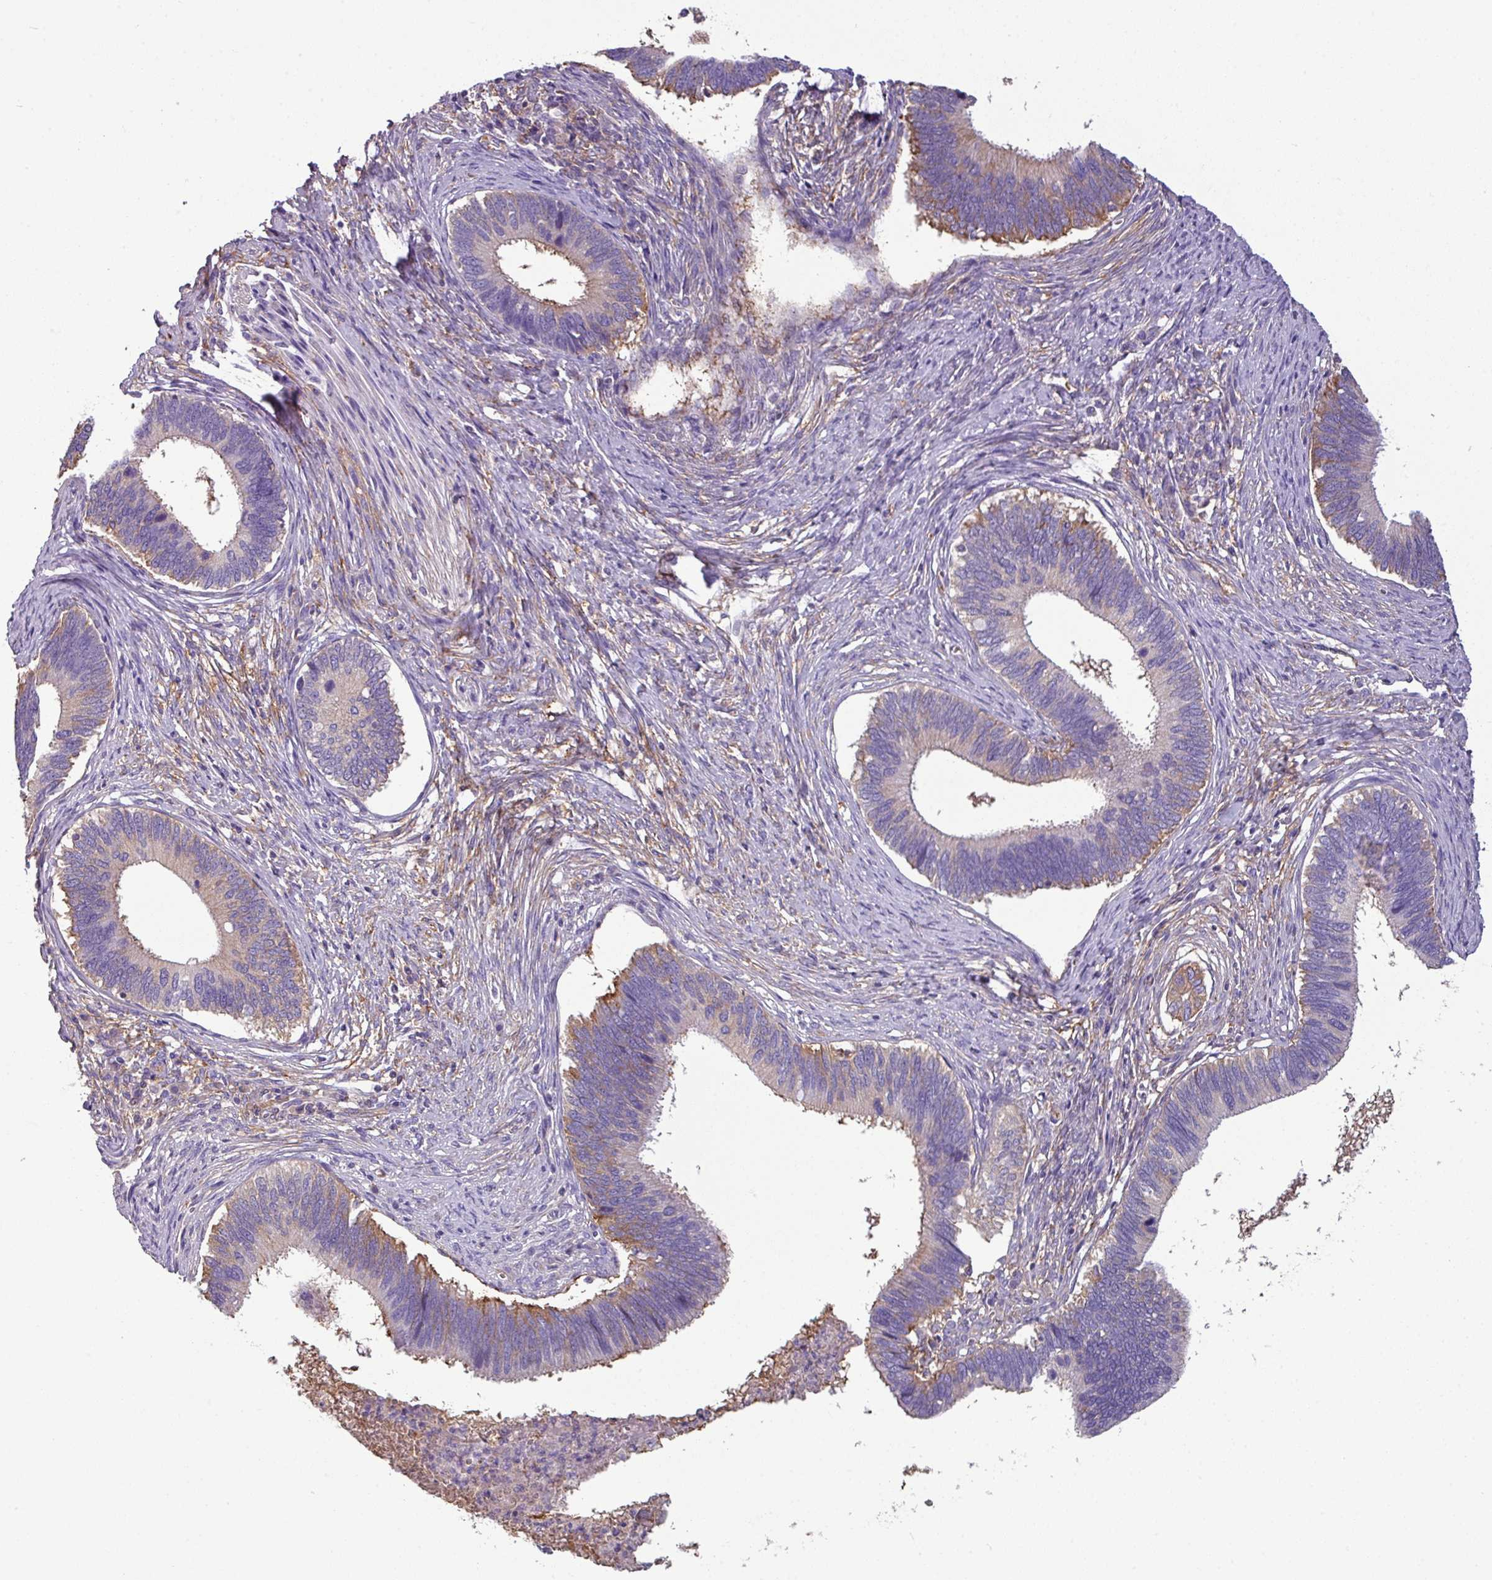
{"staining": {"intensity": "moderate", "quantity": "25%-75%", "location": "cytoplasmic/membranous"}, "tissue": "cervical cancer", "cell_type": "Tumor cells", "image_type": "cancer", "snomed": [{"axis": "morphology", "description": "Adenocarcinoma, NOS"}, {"axis": "topography", "description": "Cervix"}], "caption": "Adenocarcinoma (cervical) was stained to show a protein in brown. There is medium levels of moderate cytoplasmic/membranous positivity in about 25%-75% of tumor cells.", "gene": "XNDC1N", "patient": {"sex": "female", "age": 42}}